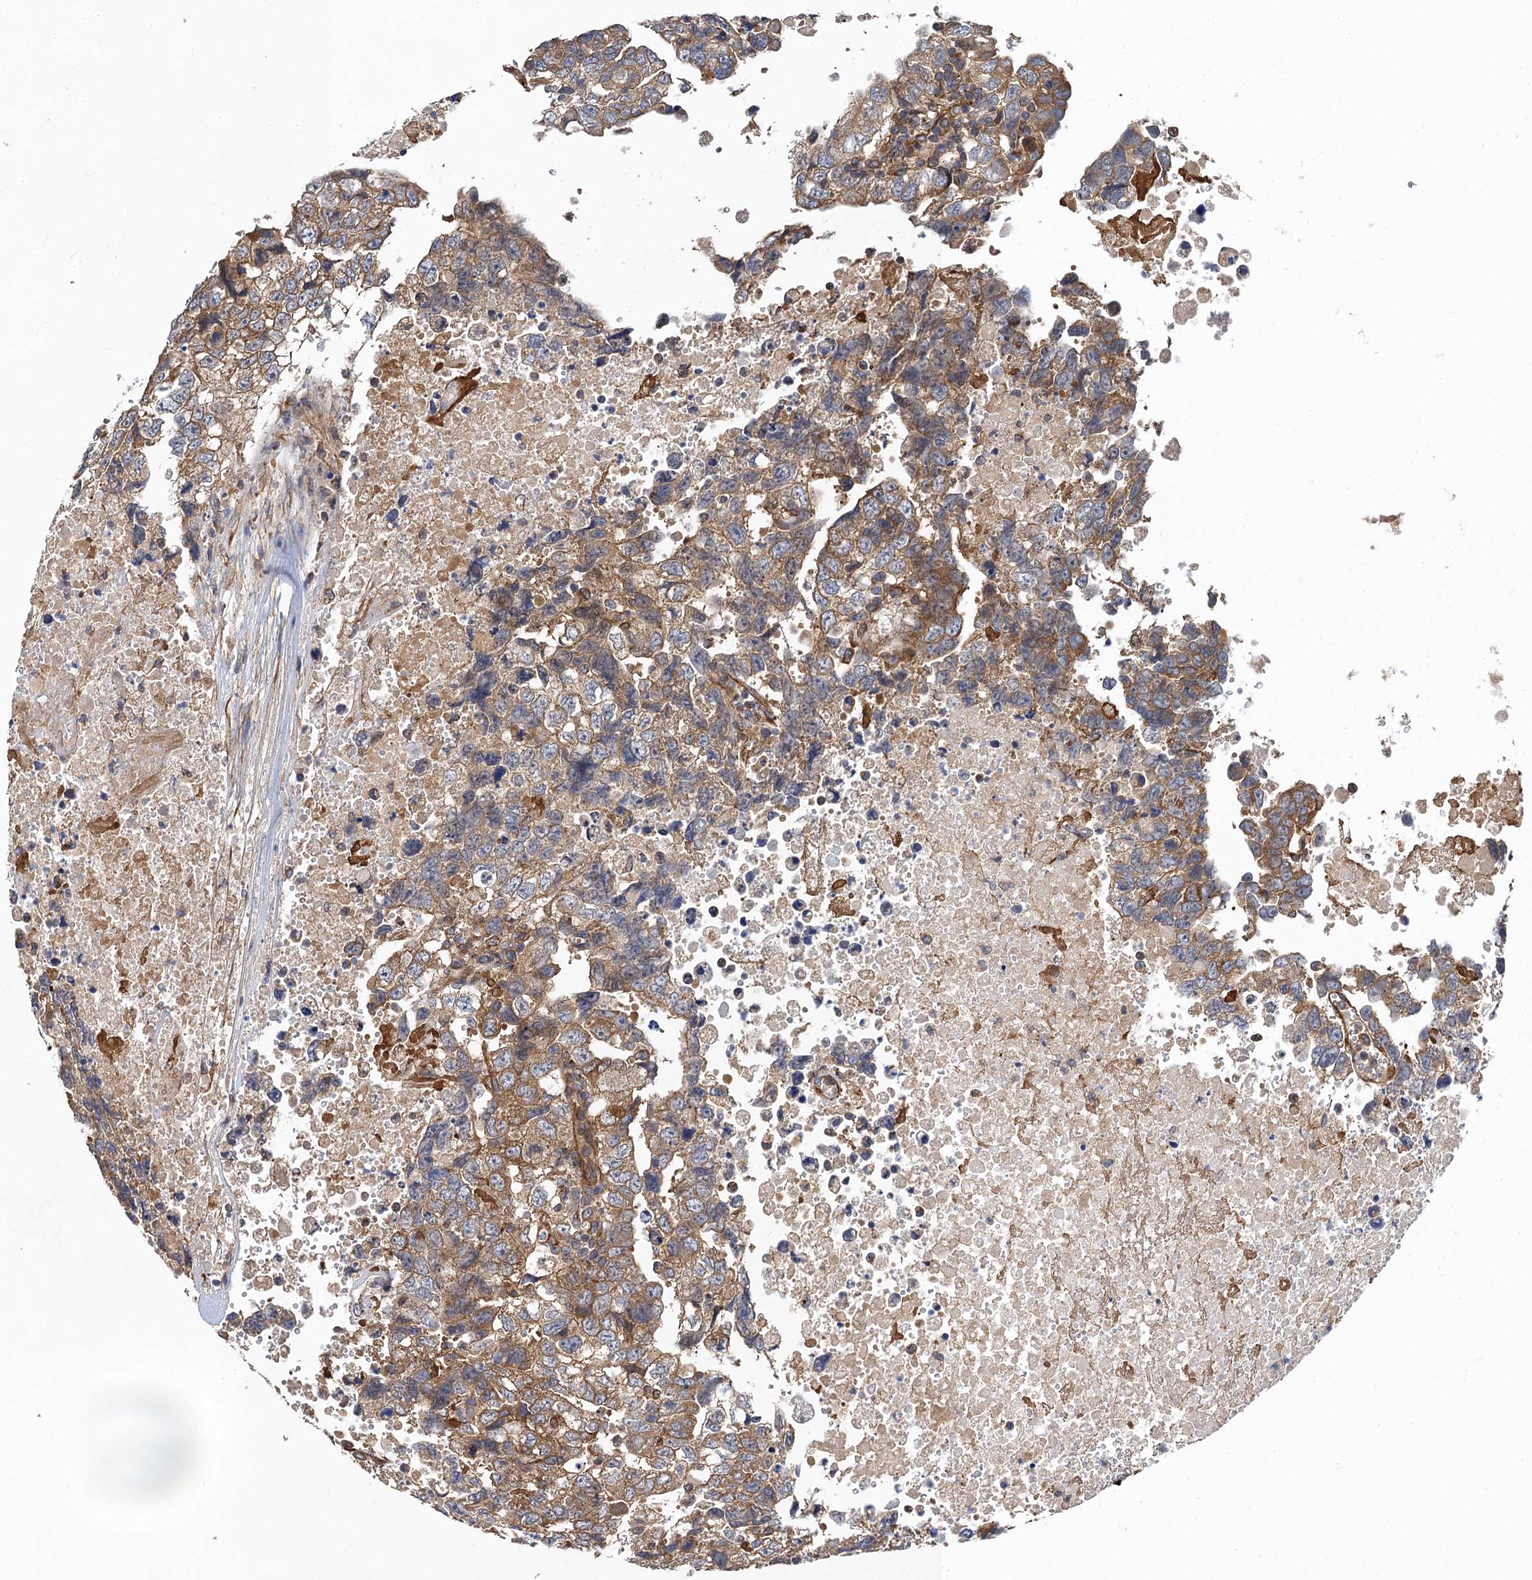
{"staining": {"intensity": "moderate", "quantity": ">75%", "location": "cytoplasmic/membranous"}, "tissue": "testis cancer", "cell_type": "Tumor cells", "image_type": "cancer", "snomed": [{"axis": "morphology", "description": "Carcinoma, Embryonal, NOS"}, {"axis": "topography", "description": "Testis"}], "caption": "About >75% of tumor cells in testis embryonal carcinoma show moderate cytoplasmic/membranous protein staining as visualized by brown immunohistochemical staining.", "gene": "PJA2", "patient": {"sex": "male", "age": 37}}